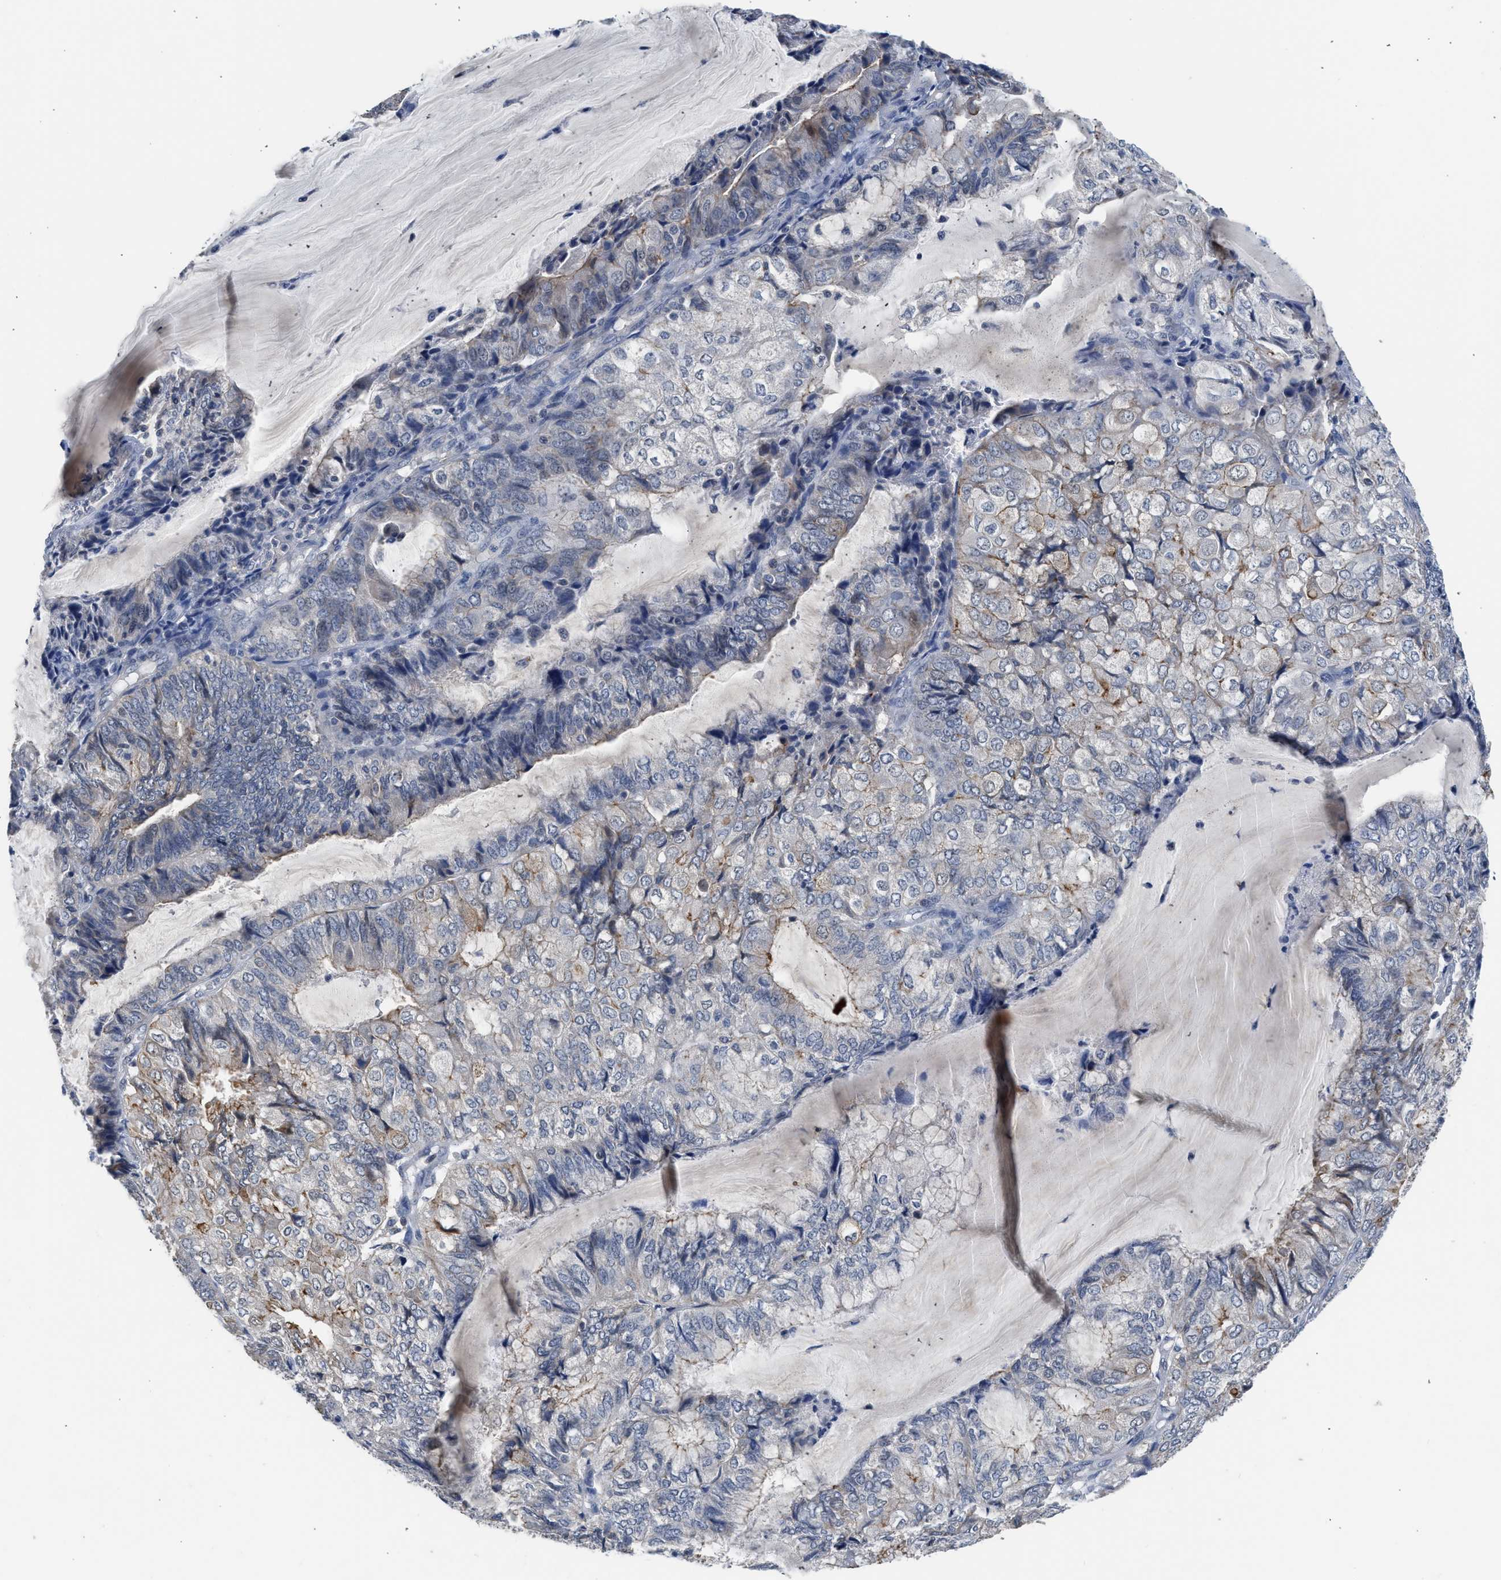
{"staining": {"intensity": "moderate", "quantity": "<25%", "location": "cytoplasmic/membranous"}, "tissue": "endometrial cancer", "cell_type": "Tumor cells", "image_type": "cancer", "snomed": [{"axis": "morphology", "description": "Adenocarcinoma, NOS"}, {"axis": "topography", "description": "Endometrium"}], "caption": "Approximately <25% of tumor cells in human endometrial cancer (adenocarcinoma) show moderate cytoplasmic/membranous protein expression as visualized by brown immunohistochemical staining.", "gene": "CSF3R", "patient": {"sex": "female", "age": 81}}